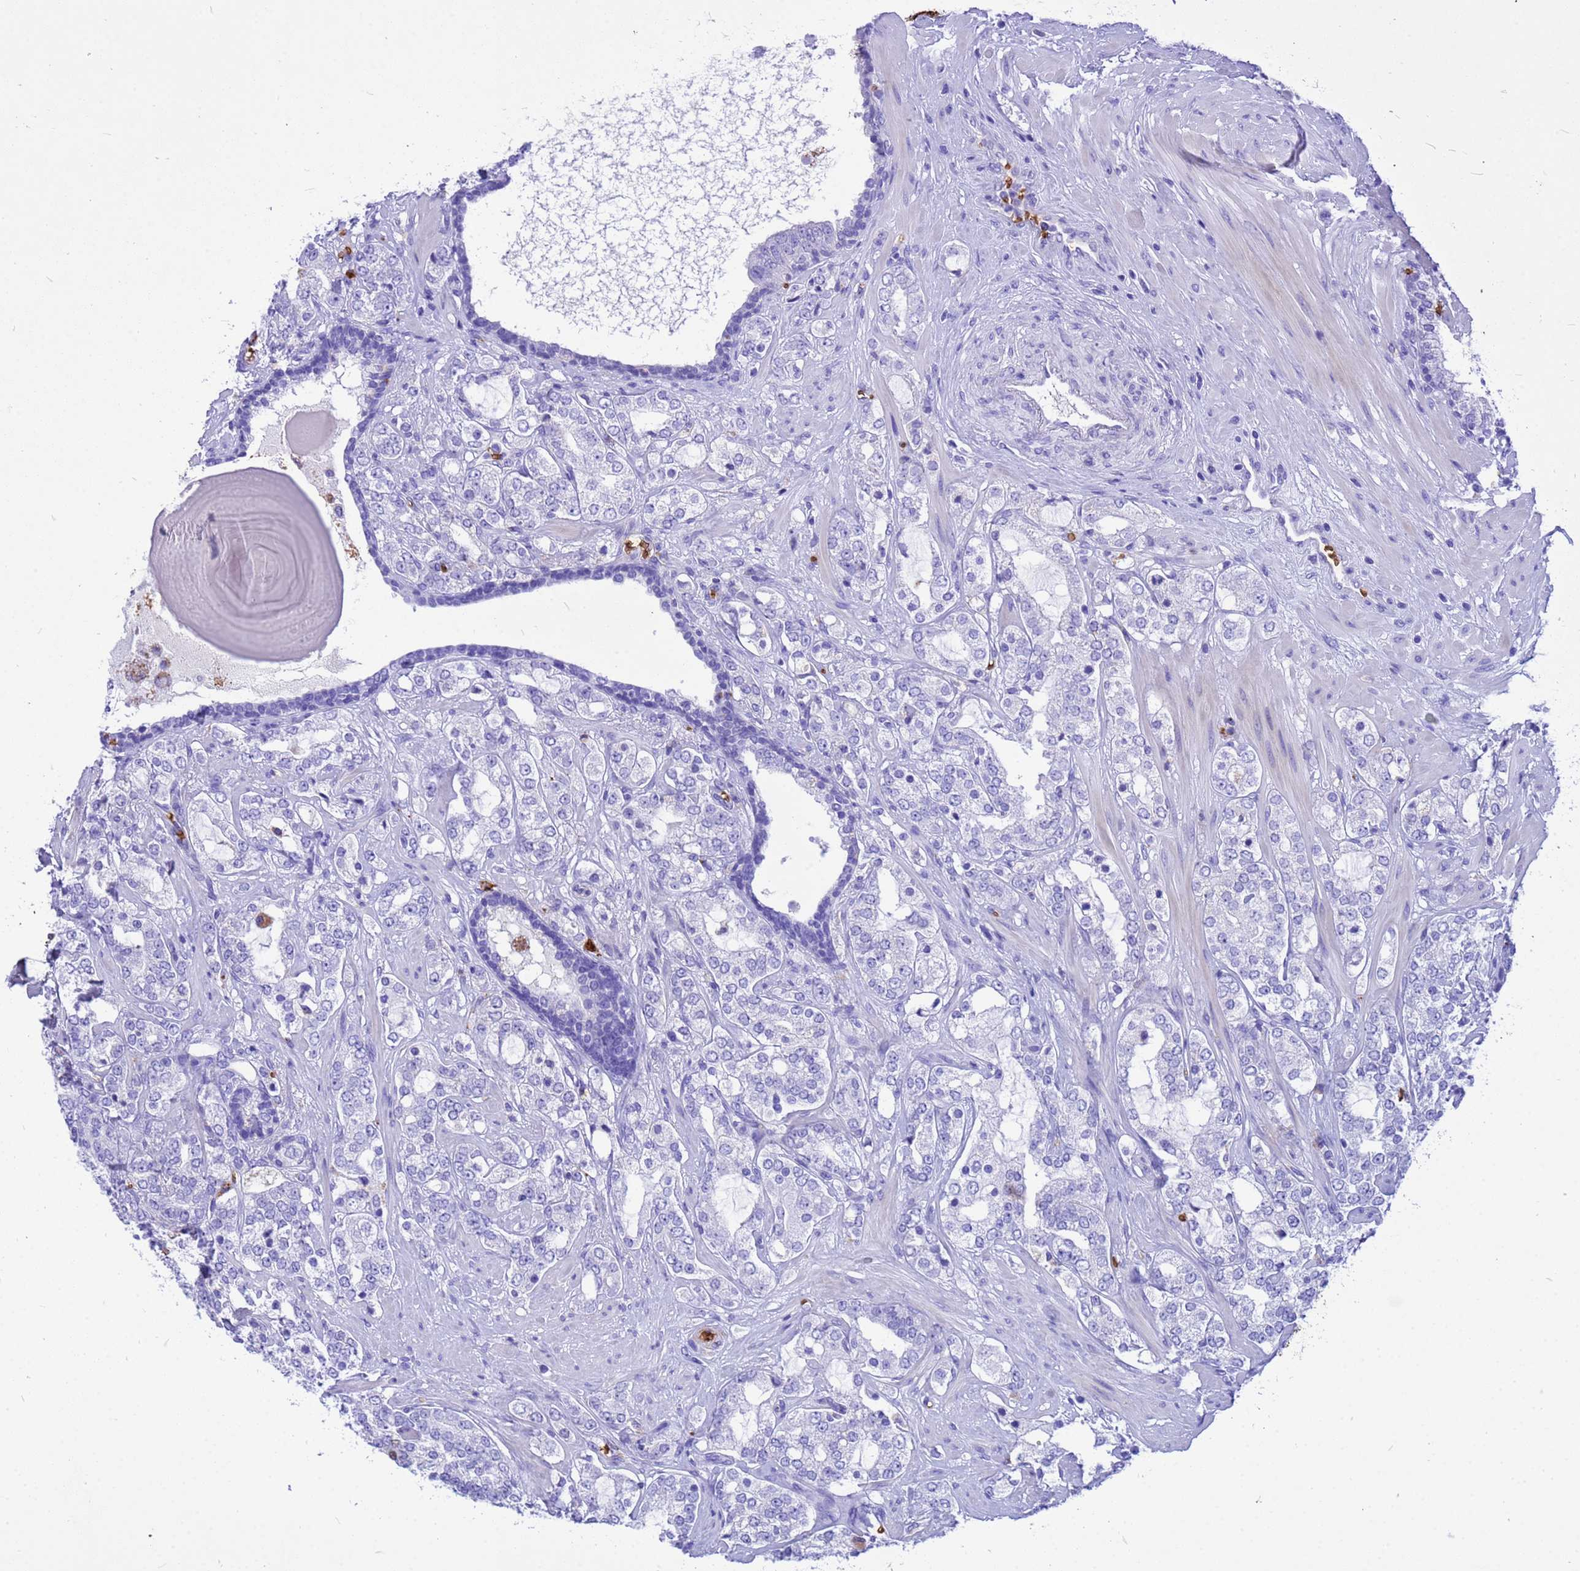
{"staining": {"intensity": "negative", "quantity": "none", "location": "none"}, "tissue": "prostate cancer", "cell_type": "Tumor cells", "image_type": "cancer", "snomed": [{"axis": "morphology", "description": "Adenocarcinoma, High grade"}, {"axis": "topography", "description": "Prostate"}], "caption": "This is a photomicrograph of immunohistochemistry (IHC) staining of high-grade adenocarcinoma (prostate), which shows no expression in tumor cells.", "gene": "HBA2", "patient": {"sex": "male", "age": 64}}